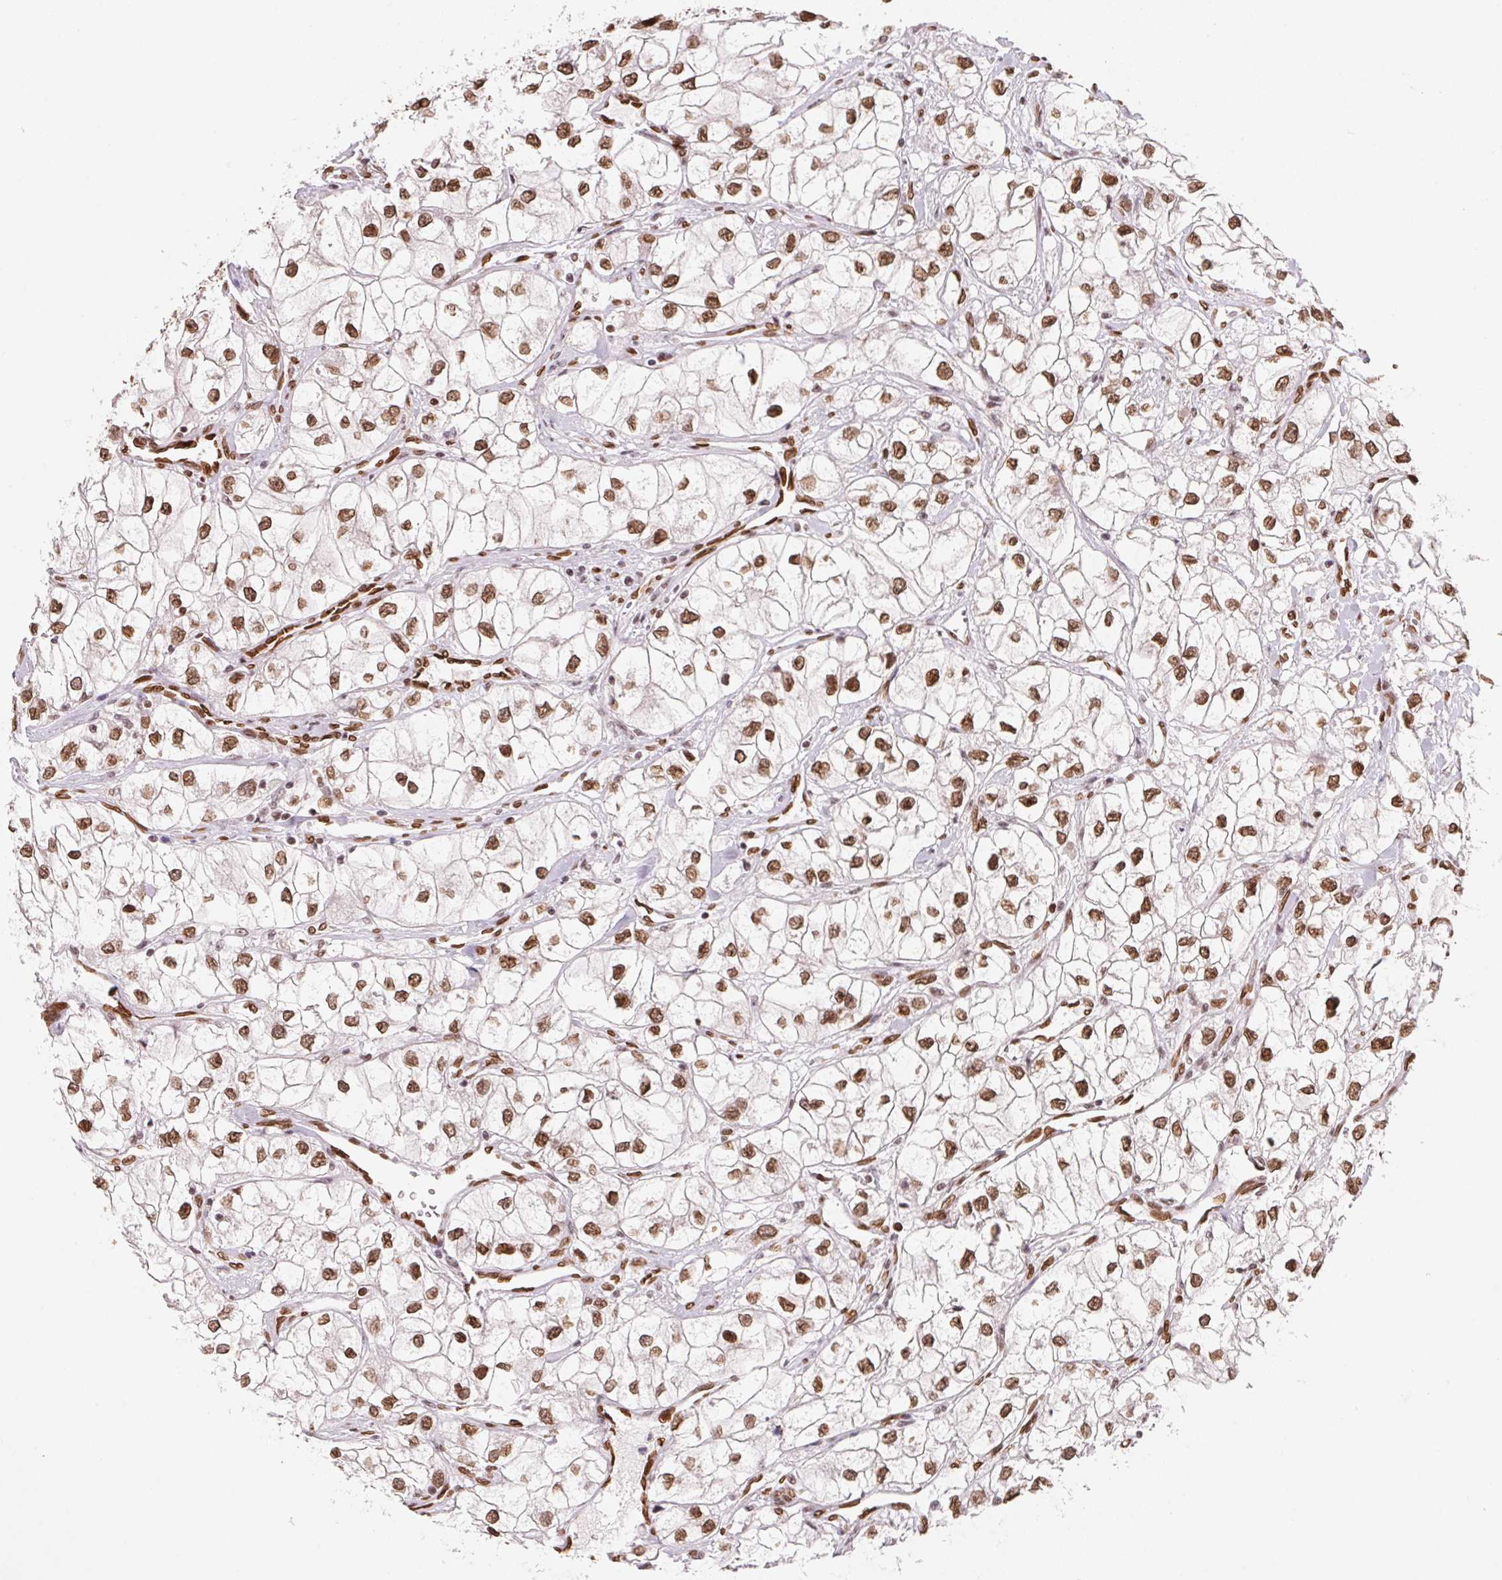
{"staining": {"intensity": "moderate", "quantity": ">75%", "location": "cytoplasmic/membranous,nuclear"}, "tissue": "renal cancer", "cell_type": "Tumor cells", "image_type": "cancer", "snomed": [{"axis": "morphology", "description": "Adenocarcinoma, NOS"}, {"axis": "topography", "description": "Kidney"}], "caption": "IHC micrograph of human renal adenocarcinoma stained for a protein (brown), which exhibits medium levels of moderate cytoplasmic/membranous and nuclear positivity in about >75% of tumor cells.", "gene": "SAP30BP", "patient": {"sex": "male", "age": 59}}